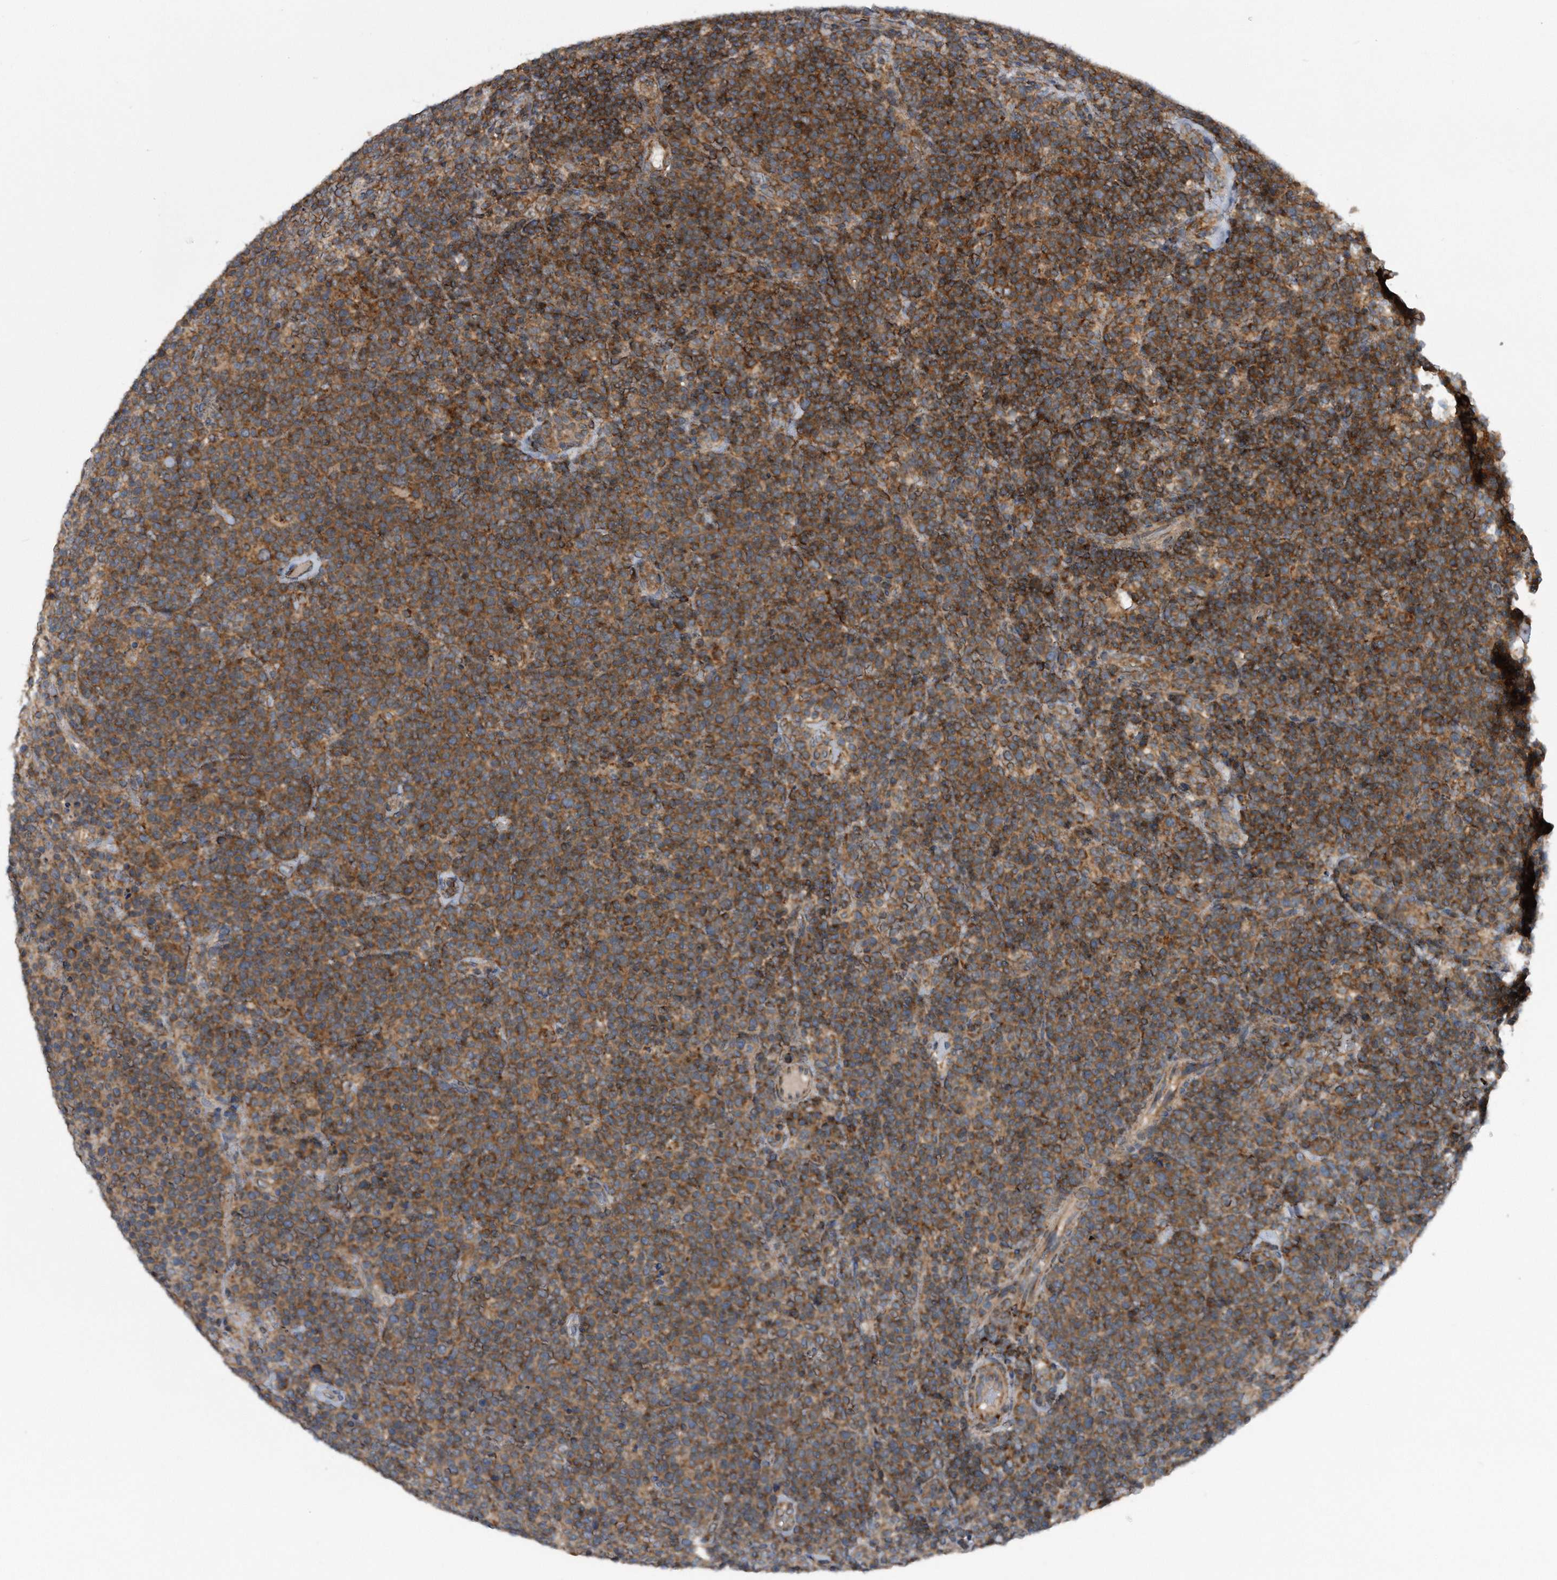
{"staining": {"intensity": "moderate", "quantity": ">75%", "location": "cytoplasmic/membranous"}, "tissue": "lymphoma", "cell_type": "Tumor cells", "image_type": "cancer", "snomed": [{"axis": "morphology", "description": "Malignant lymphoma, non-Hodgkin's type, High grade"}, {"axis": "topography", "description": "Lymph node"}], "caption": "DAB immunohistochemical staining of lymphoma reveals moderate cytoplasmic/membranous protein expression in approximately >75% of tumor cells. (Brightfield microscopy of DAB IHC at high magnification).", "gene": "ALPK2", "patient": {"sex": "male", "age": 61}}